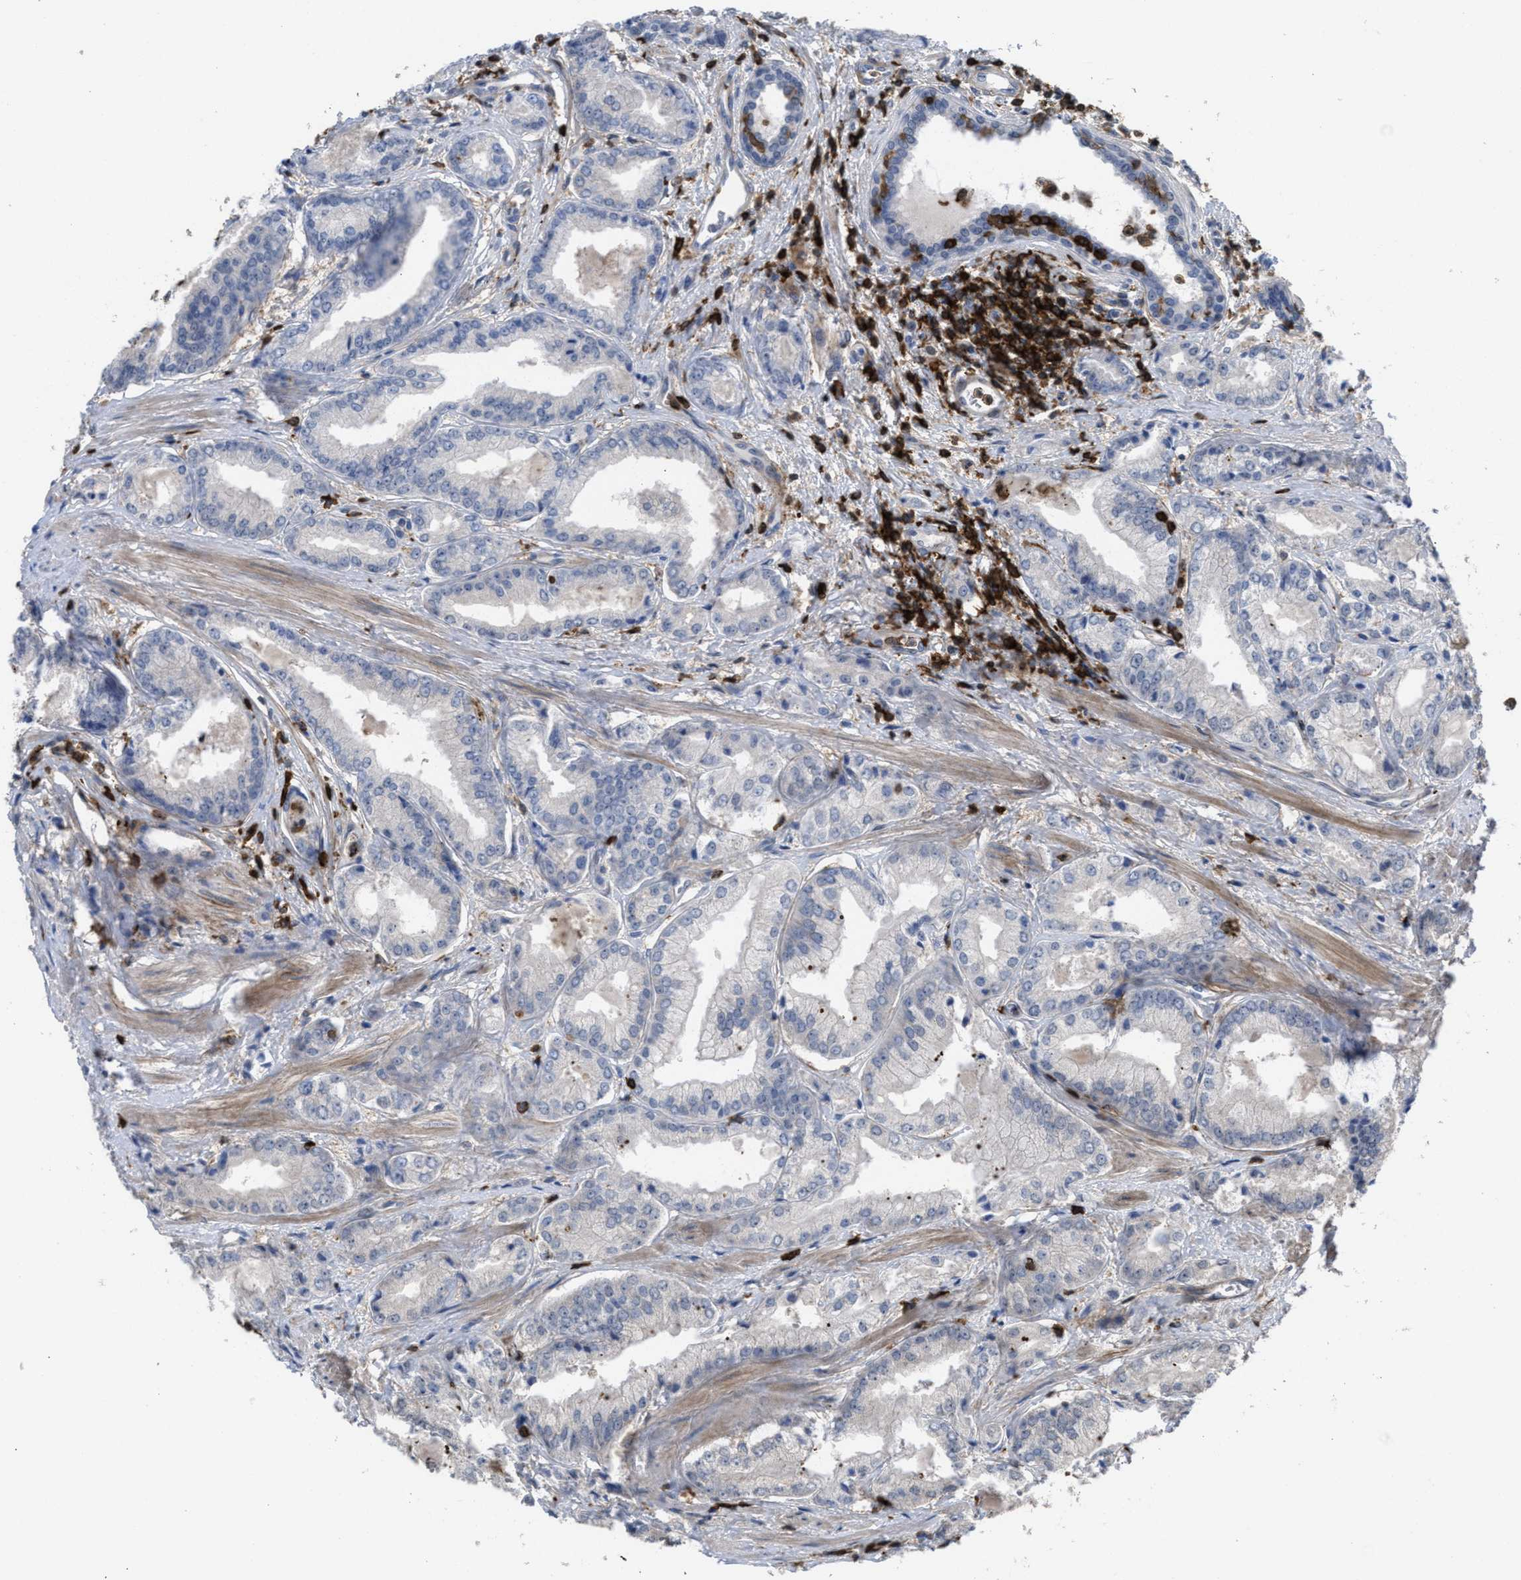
{"staining": {"intensity": "negative", "quantity": "none", "location": "none"}, "tissue": "prostate cancer", "cell_type": "Tumor cells", "image_type": "cancer", "snomed": [{"axis": "morphology", "description": "Adenocarcinoma, Low grade"}, {"axis": "topography", "description": "Prostate"}], "caption": "The IHC image has no significant staining in tumor cells of prostate cancer tissue.", "gene": "PTPRE", "patient": {"sex": "male", "age": 52}}